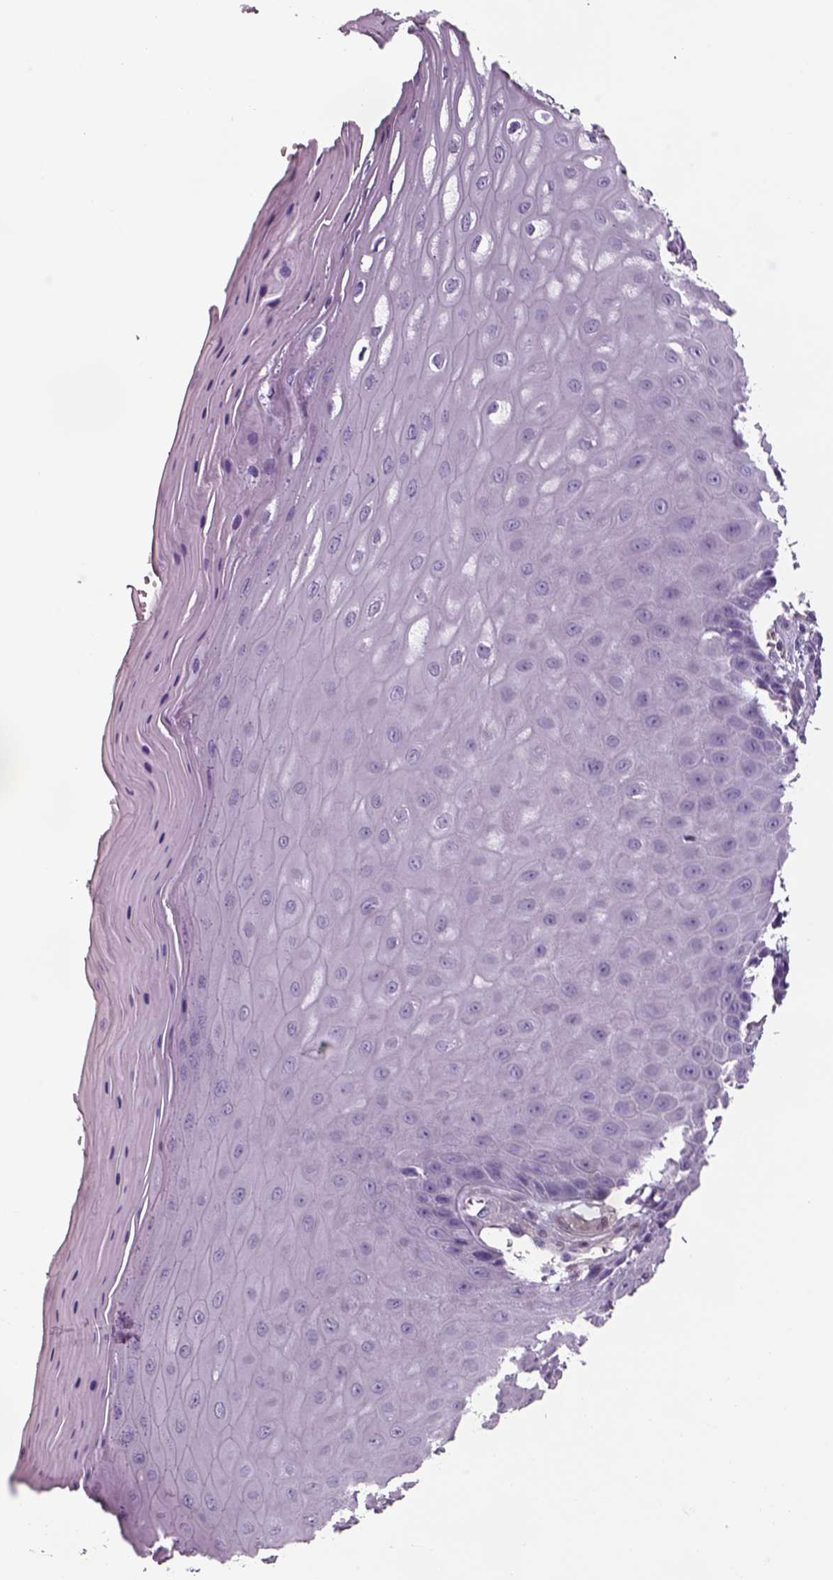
{"staining": {"intensity": "negative", "quantity": "none", "location": "none"}, "tissue": "vagina", "cell_type": "Squamous epithelial cells", "image_type": "normal", "snomed": [{"axis": "morphology", "description": "Normal tissue, NOS"}, {"axis": "topography", "description": "Vagina"}], "caption": "Squamous epithelial cells show no significant positivity in unremarkable vagina. (DAB immunohistochemistry (IHC) visualized using brightfield microscopy, high magnification).", "gene": "ISYNA1", "patient": {"sex": "female", "age": 83}}